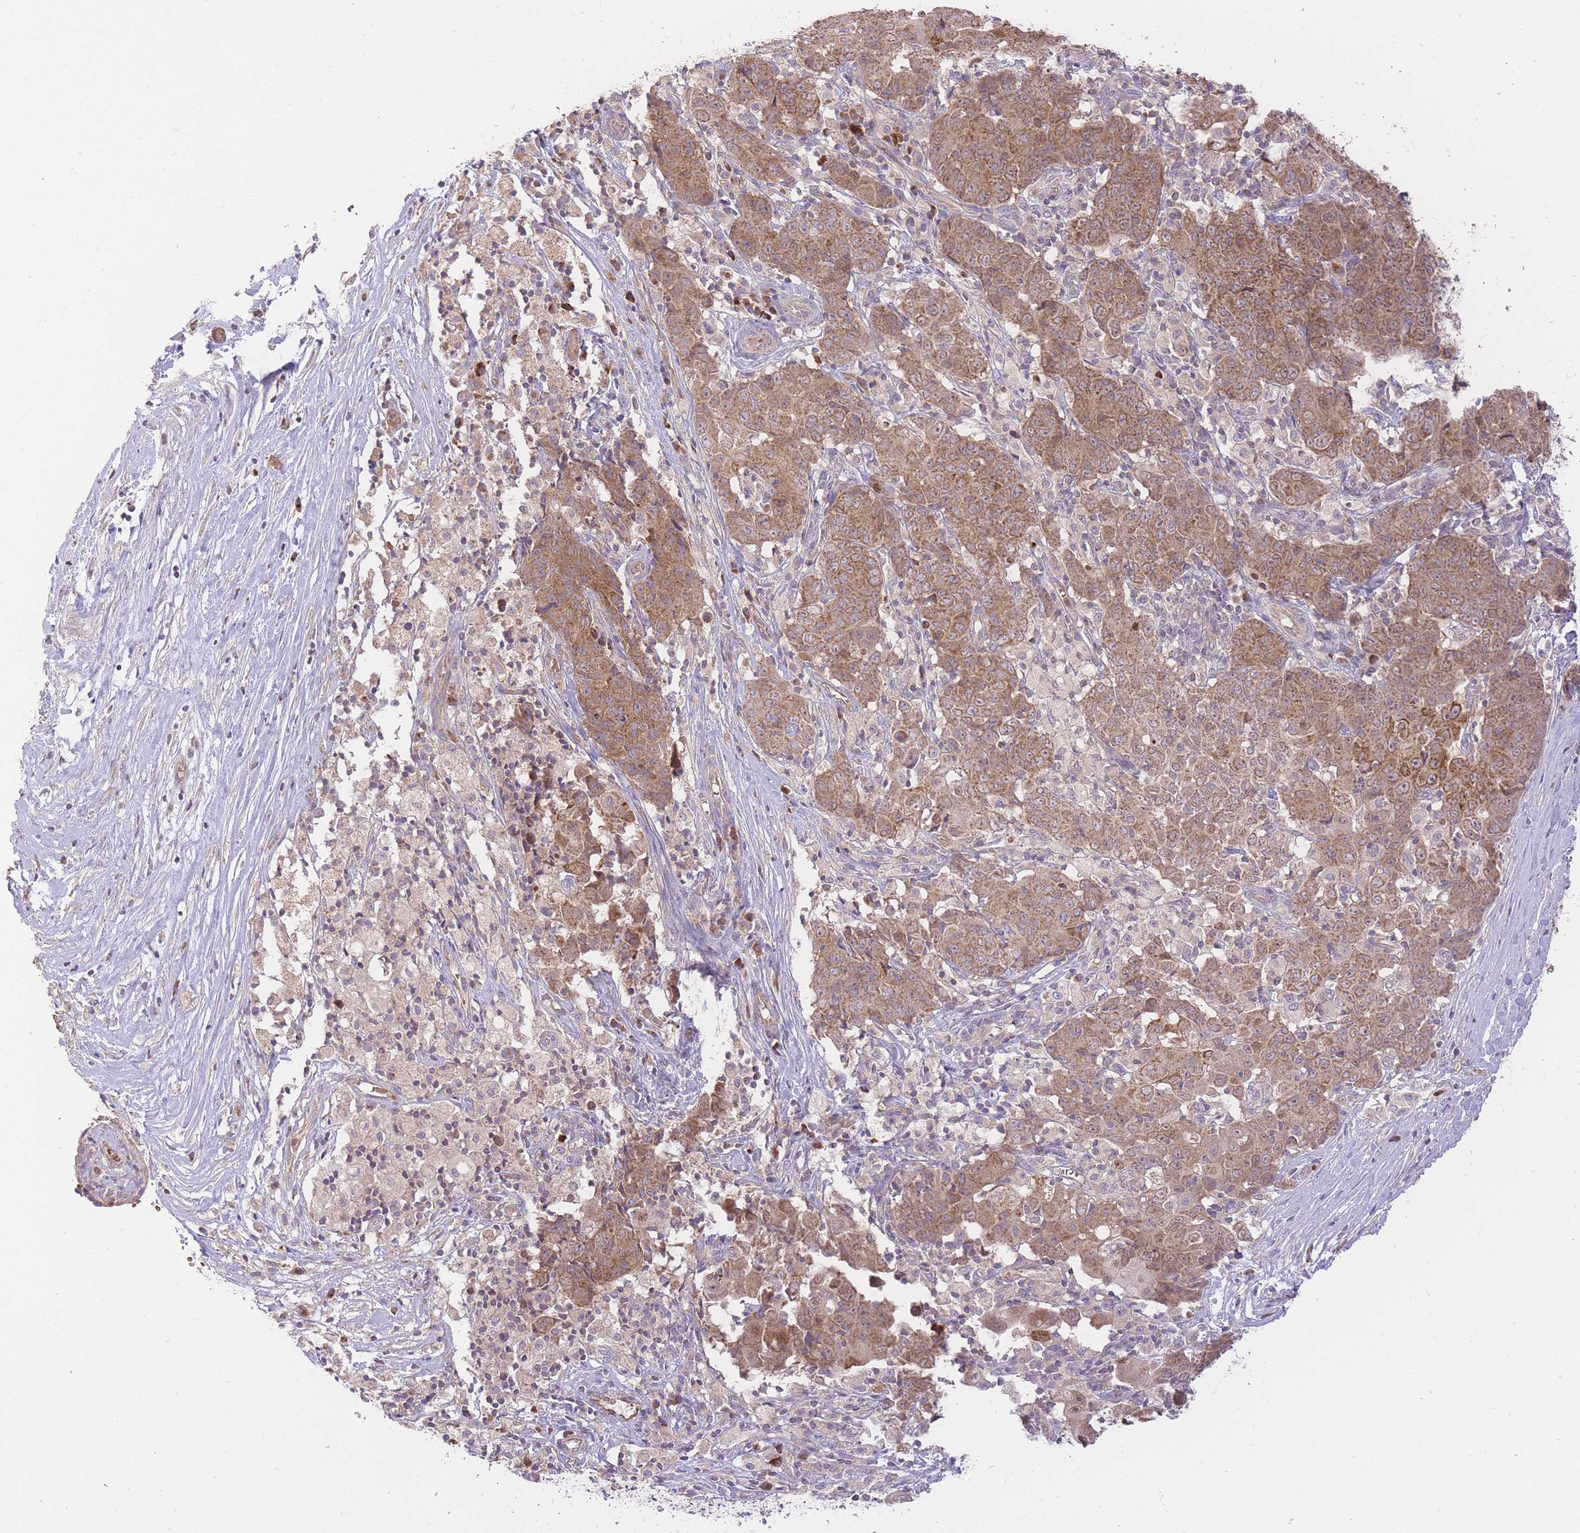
{"staining": {"intensity": "moderate", "quantity": ">75%", "location": "cytoplasmic/membranous"}, "tissue": "ovarian cancer", "cell_type": "Tumor cells", "image_type": "cancer", "snomed": [{"axis": "morphology", "description": "Carcinoma, endometroid"}, {"axis": "topography", "description": "Ovary"}], "caption": "A histopathology image of endometroid carcinoma (ovarian) stained for a protein shows moderate cytoplasmic/membranous brown staining in tumor cells.", "gene": "PREP", "patient": {"sex": "female", "age": 42}}